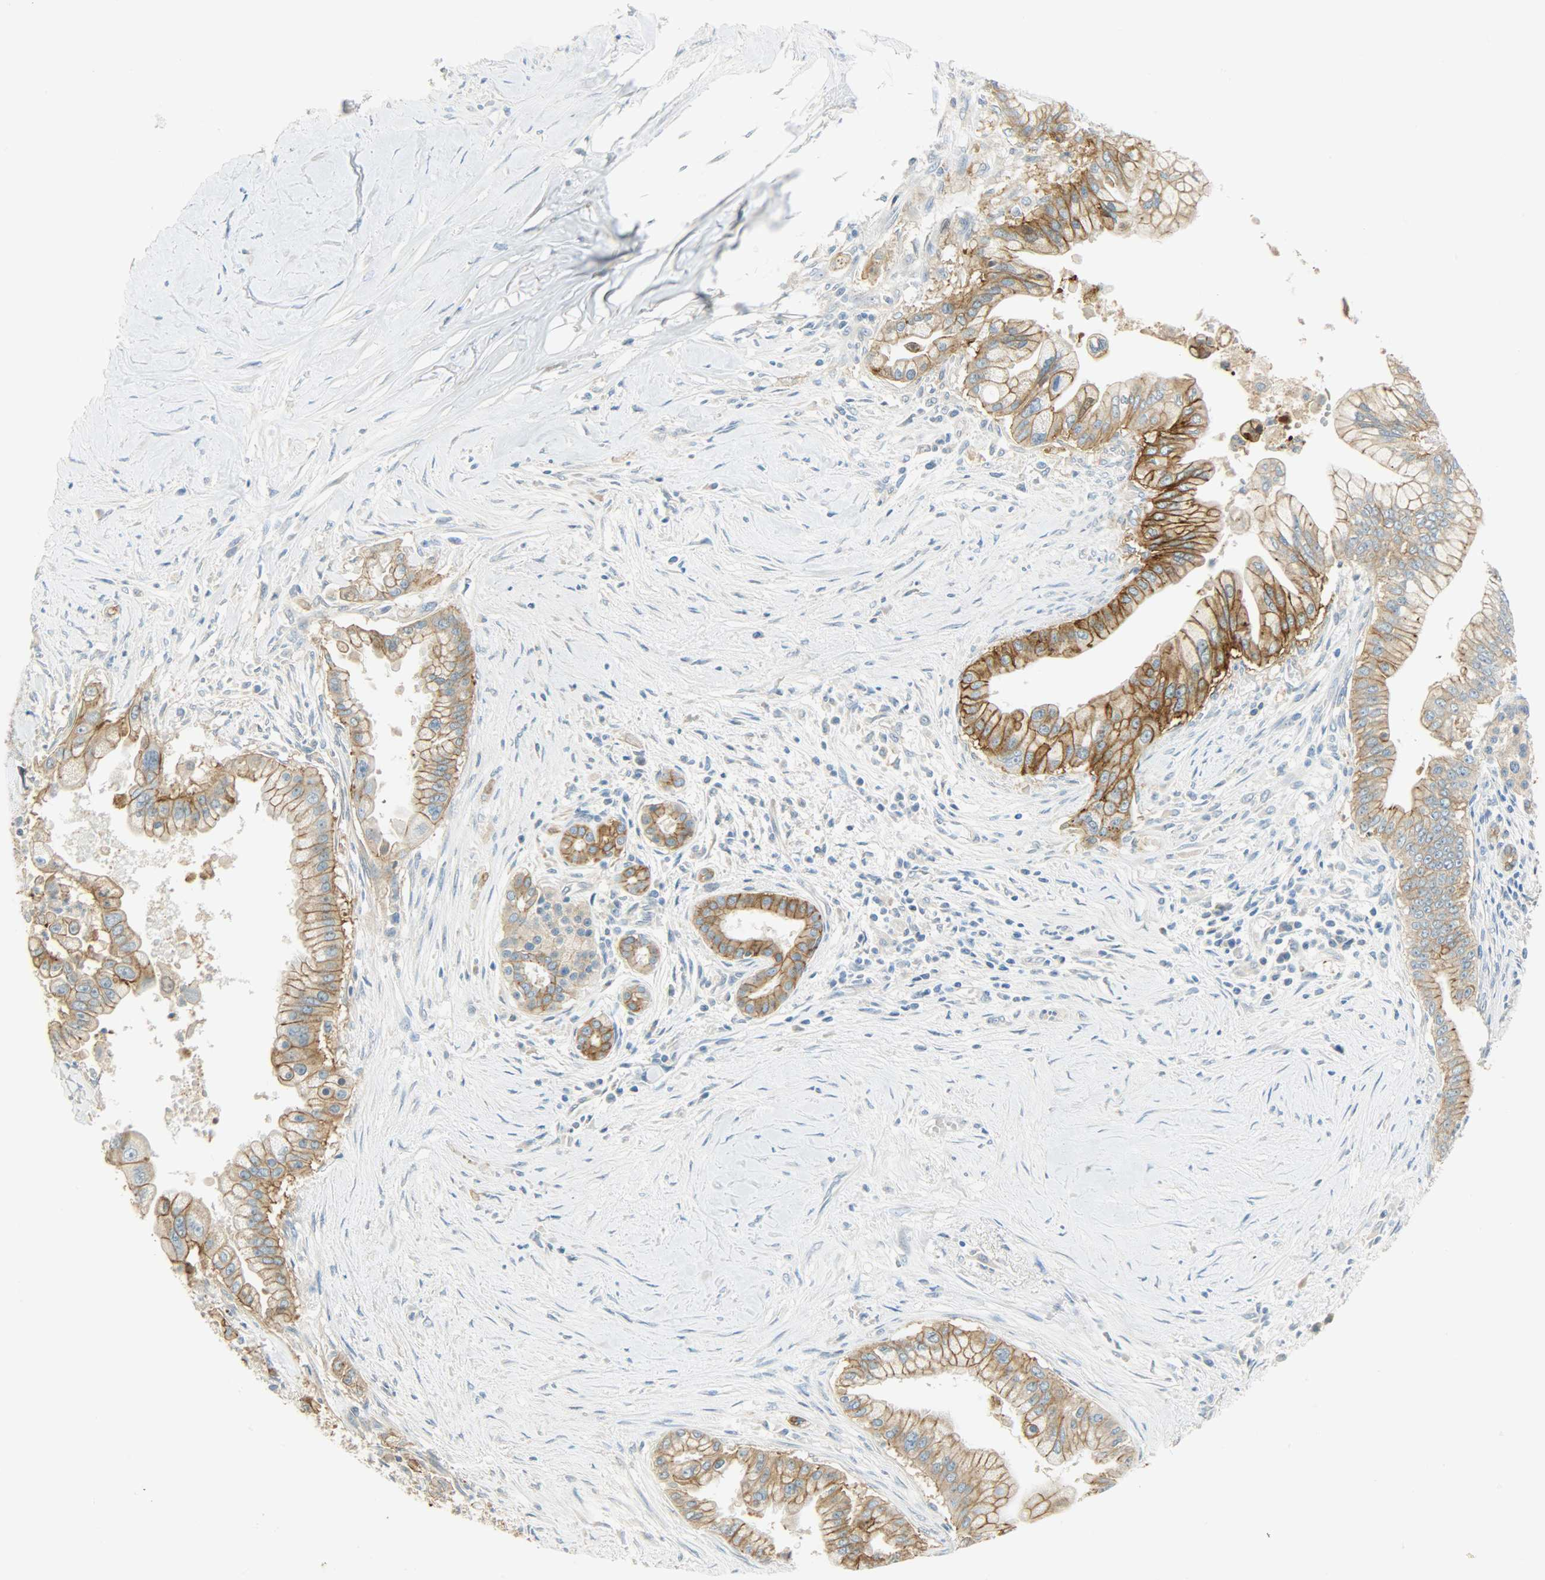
{"staining": {"intensity": "strong", "quantity": ">75%", "location": "cytoplasmic/membranous"}, "tissue": "pancreatic cancer", "cell_type": "Tumor cells", "image_type": "cancer", "snomed": [{"axis": "morphology", "description": "Adenocarcinoma, NOS"}, {"axis": "topography", "description": "Pancreas"}], "caption": "Pancreatic cancer (adenocarcinoma) stained with a brown dye exhibits strong cytoplasmic/membranous positive expression in about >75% of tumor cells.", "gene": "DSG2", "patient": {"sex": "male", "age": 59}}